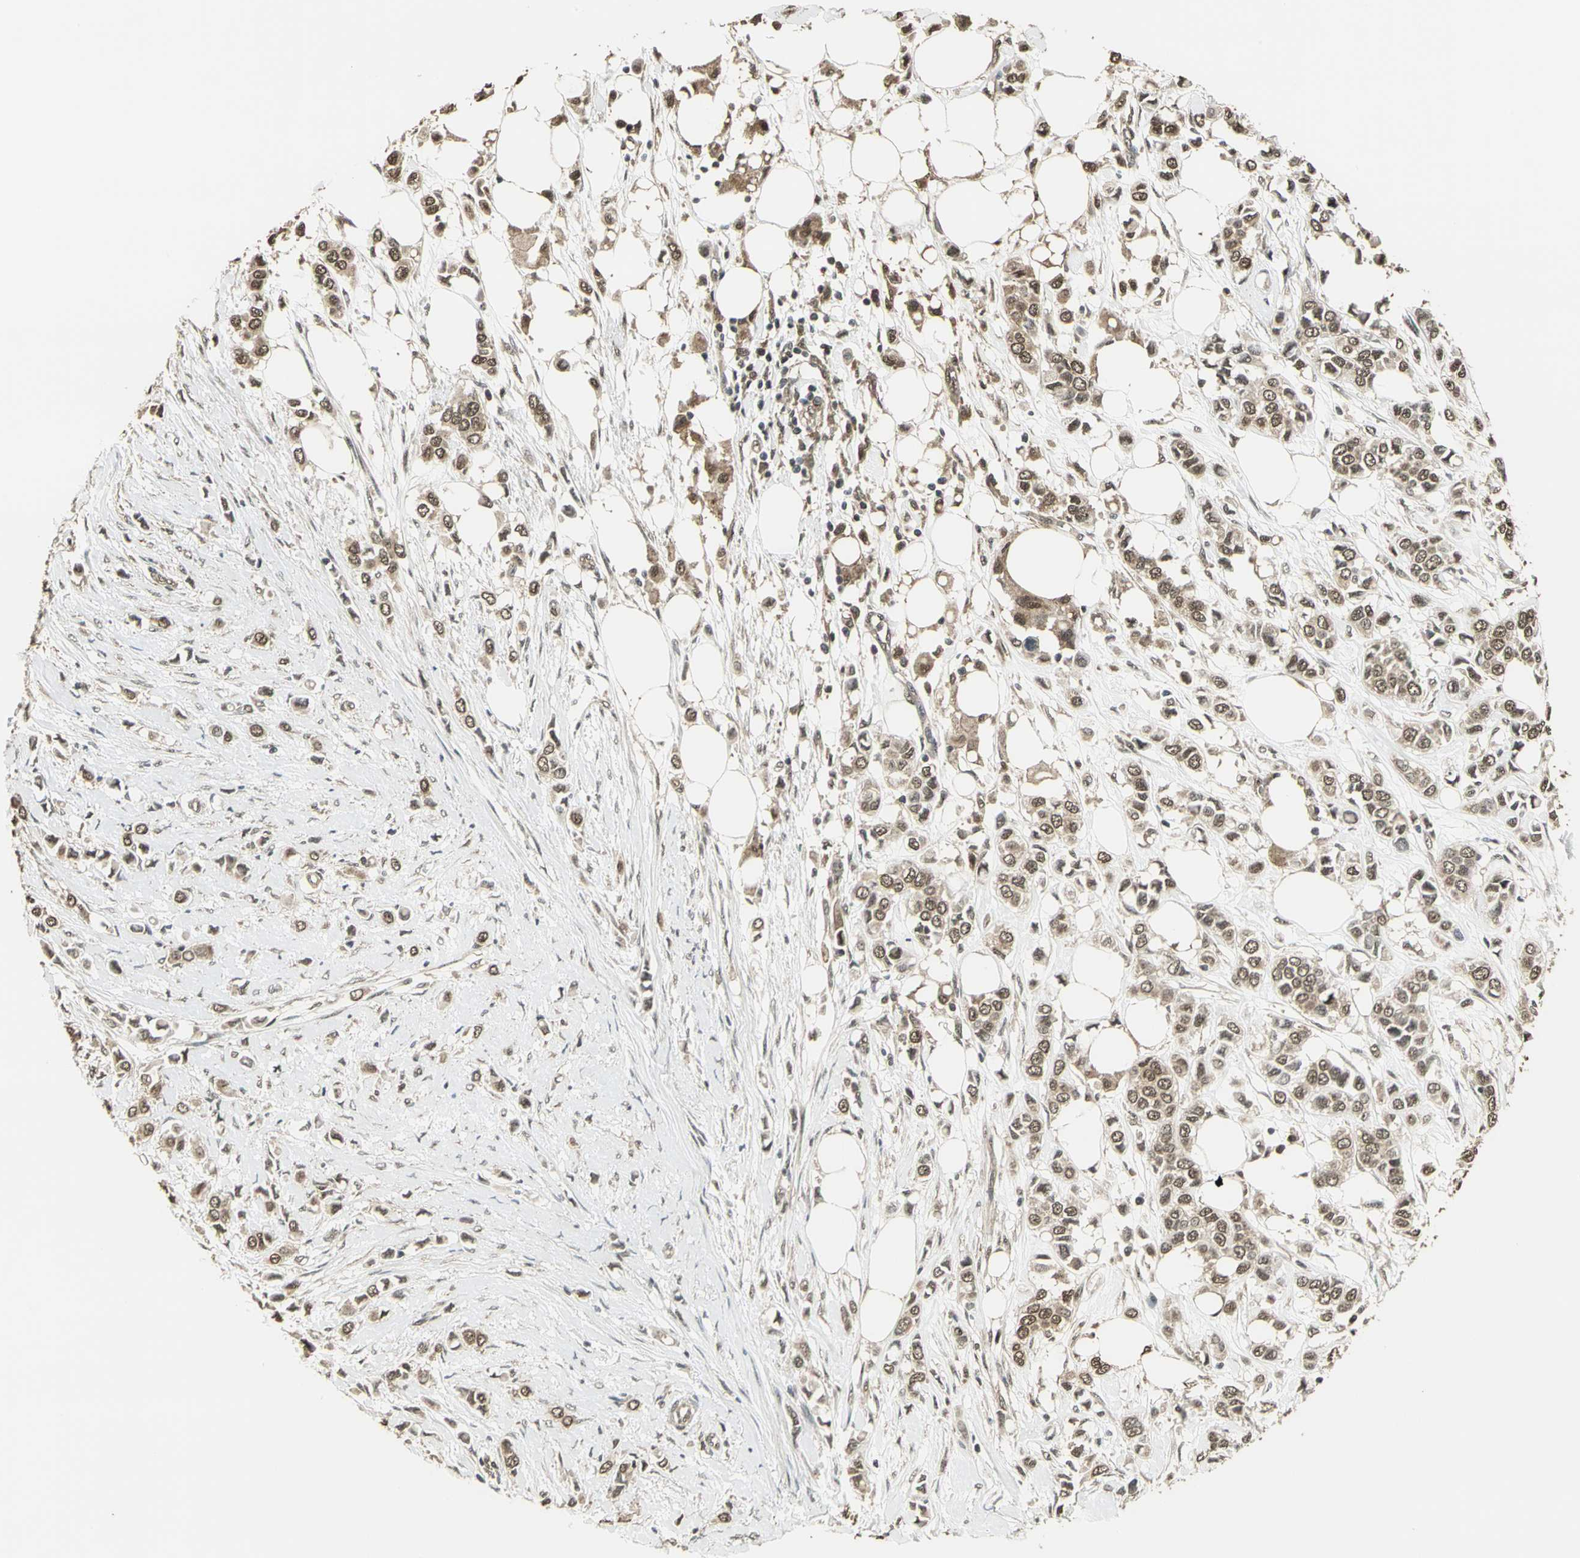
{"staining": {"intensity": "moderate", "quantity": ">75%", "location": "cytoplasmic/membranous"}, "tissue": "breast cancer", "cell_type": "Tumor cells", "image_type": "cancer", "snomed": [{"axis": "morphology", "description": "Duct carcinoma"}, {"axis": "topography", "description": "Breast"}], "caption": "Immunohistochemical staining of human invasive ductal carcinoma (breast) exhibits moderate cytoplasmic/membranous protein positivity in about >75% of tumor cells. (DAB (3,3'-diaminobenzidine) = brown stain, brightfield microscopy at high magnification).", "gene": "UCHL5", "patient": {"sex": "female", "age": 68}}